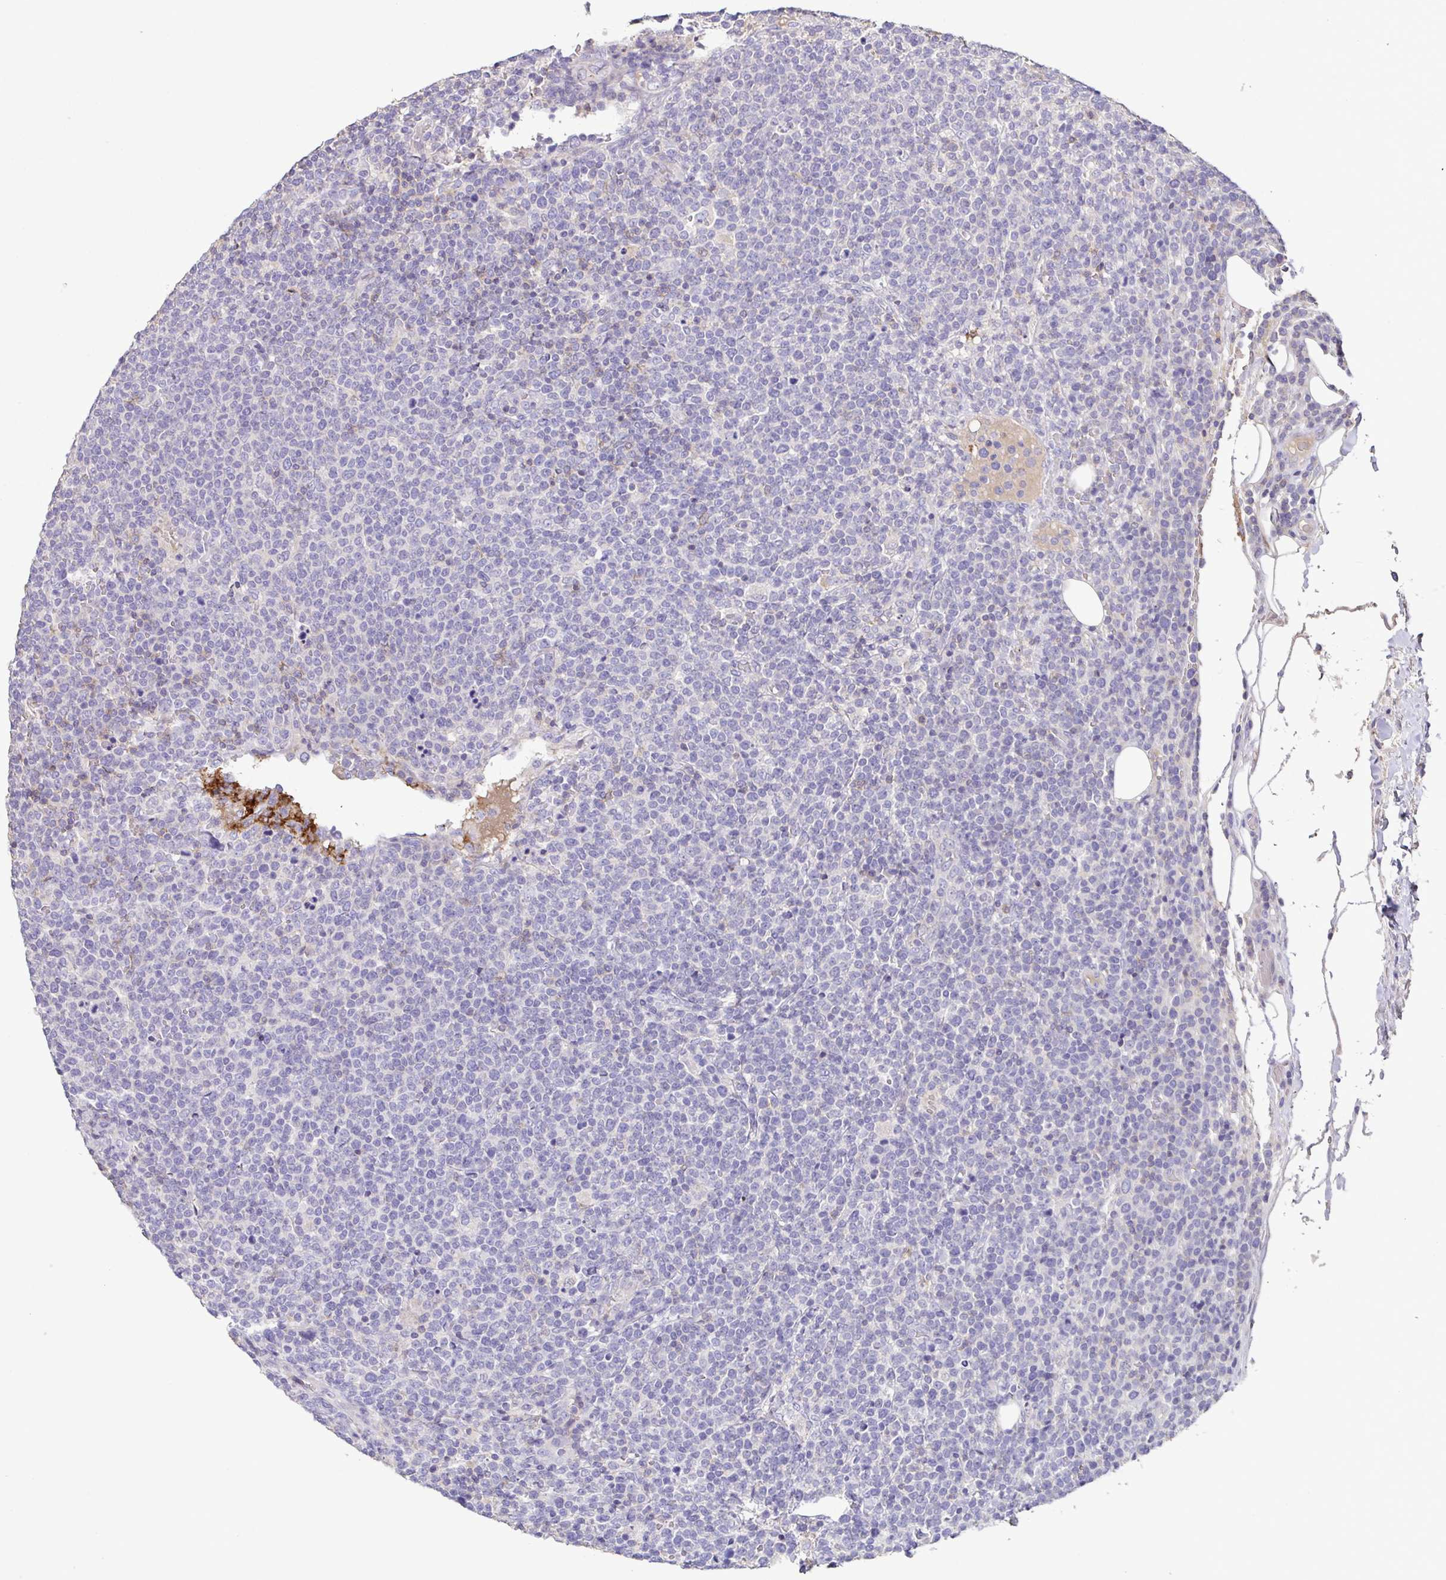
{"staining": {"intensity": "negative", "quantity": "none", "location": "none"}, "tissue": "lymphoma", "cell_type": "Tumor cells", "image_type": "cancer", "snomed": [{"axis": "morphology", "description": "Malignant lymphoma, non-Hodgkin's type, High grade"}, {"axis": "topography", "description": "Lymph node"}], "caption": "Tumor cells show no significant protein expression in lymphoma.", "gene": "MARCO", "patient": {"sex": "male", "age": 61}}